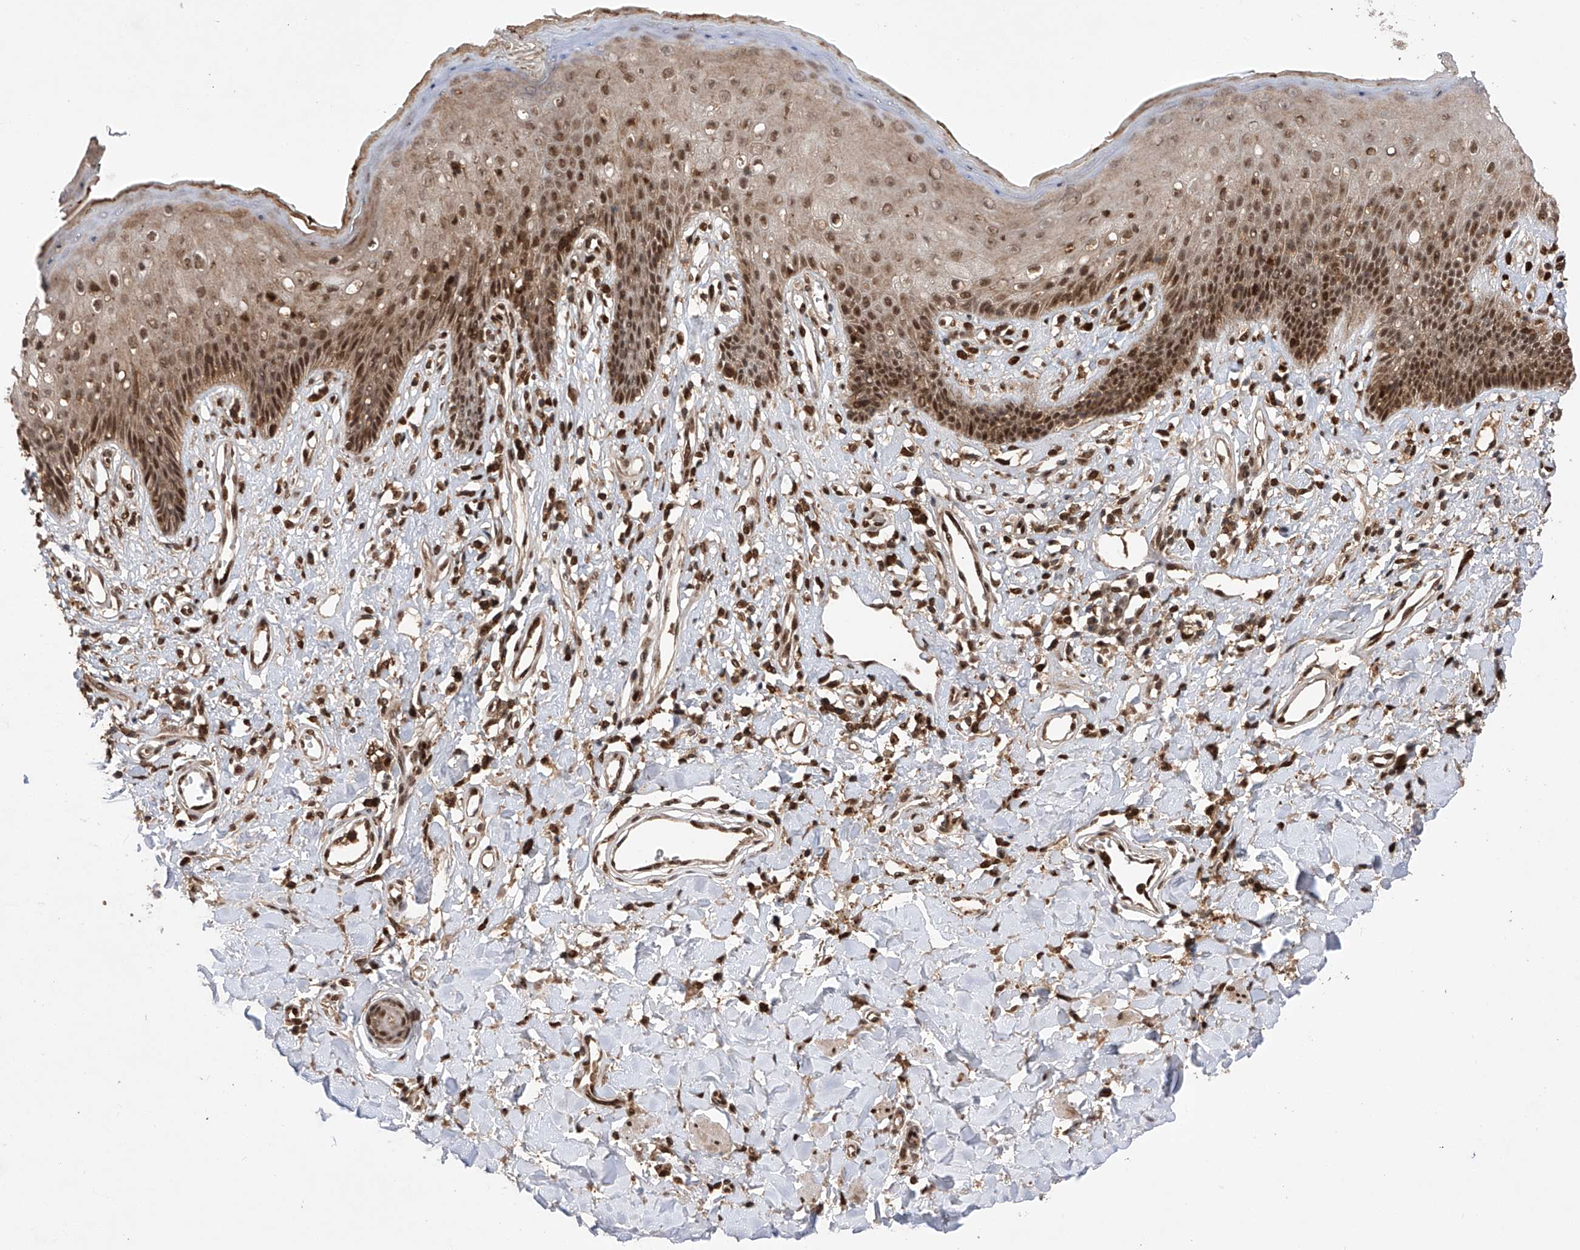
{"staining": {"intensity": "moderate", "quantity": ">75%", "location": "cytoplasmic/membranous,nuclear"}, "tissue": "skin", "cell_type": "Epidermal cells", "image_type": "normal", "snomed": [{"axis": "morphology", "description": "Normal tissue, NOS"}, {"axis": "morphology", "description": "Squamous cell carcinoma, NOS"}, {"axis": "topography", "description": "Vulva"}], "caption": "This histopathology image reveals immunohistochemistry staining of normal human skin, with medium moderate cytoplasmic/membranous,nuclear staining in approximately >75% of epidermal cells.", "gene": "ZNF280D", "patient": {"sex": "female", "age": 85}}